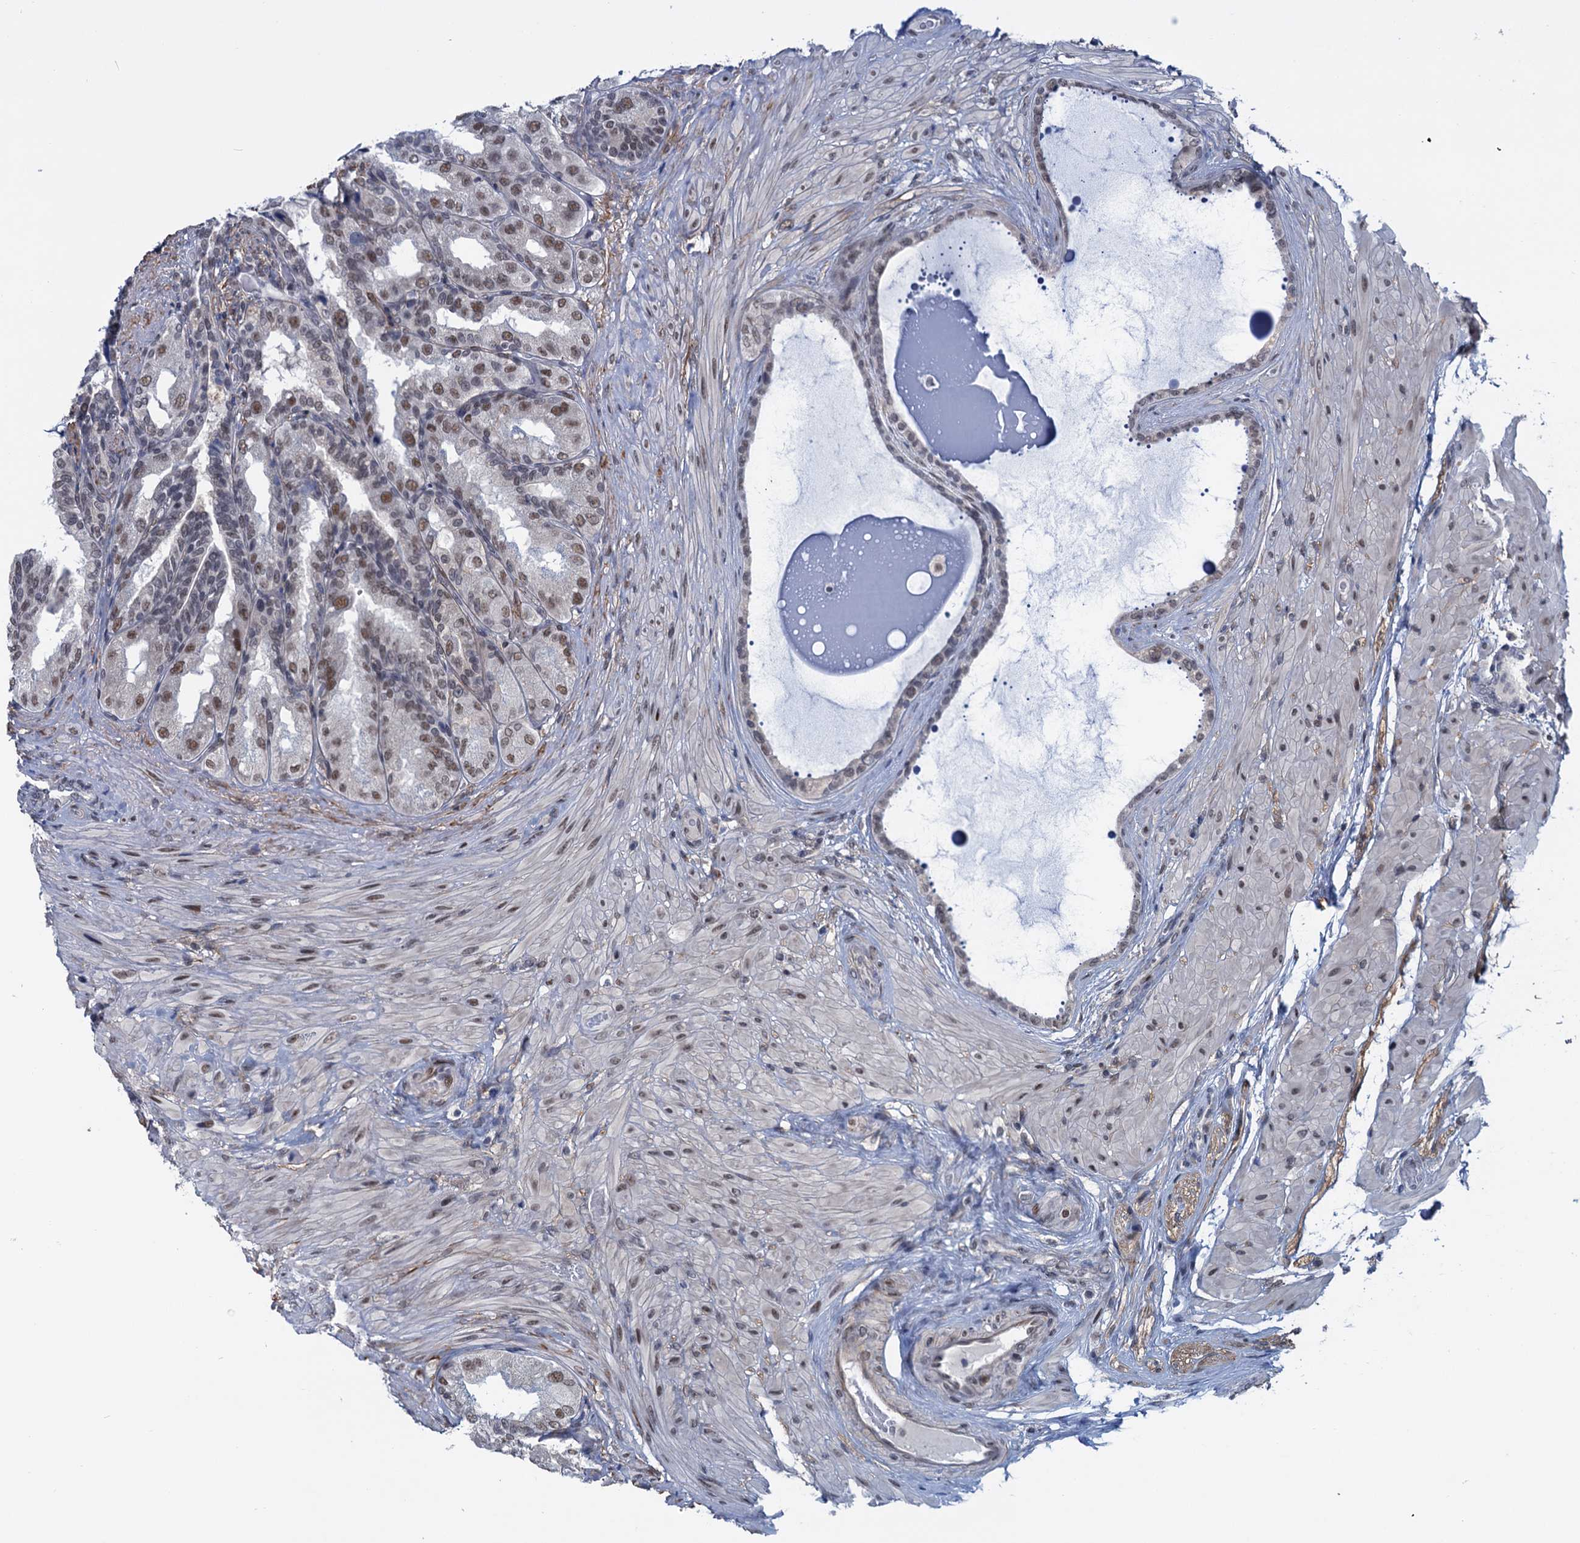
{"staining": {"intensity": "moderate", "quantity": ">75%", "location": "nuclear"}, "tissue": "seminal vesicle", "cell_type": "Glandular cells", "image_type": "normal", "snomed": [{"axis": "morphology", "description": "Normal tissue, NOS"}, {"axis": "topography", "description": "Seminal veicle"}, {"axis": "topography", "description": "Peripheral nerve tissue"}], "caption": "Protein expression analysis of normal human seminal vesicle reveals moderate nuclear positivity in about >75% of glandular cells.", "gene": "SAE1", "patient": {"sex": "male", "age": 63}}